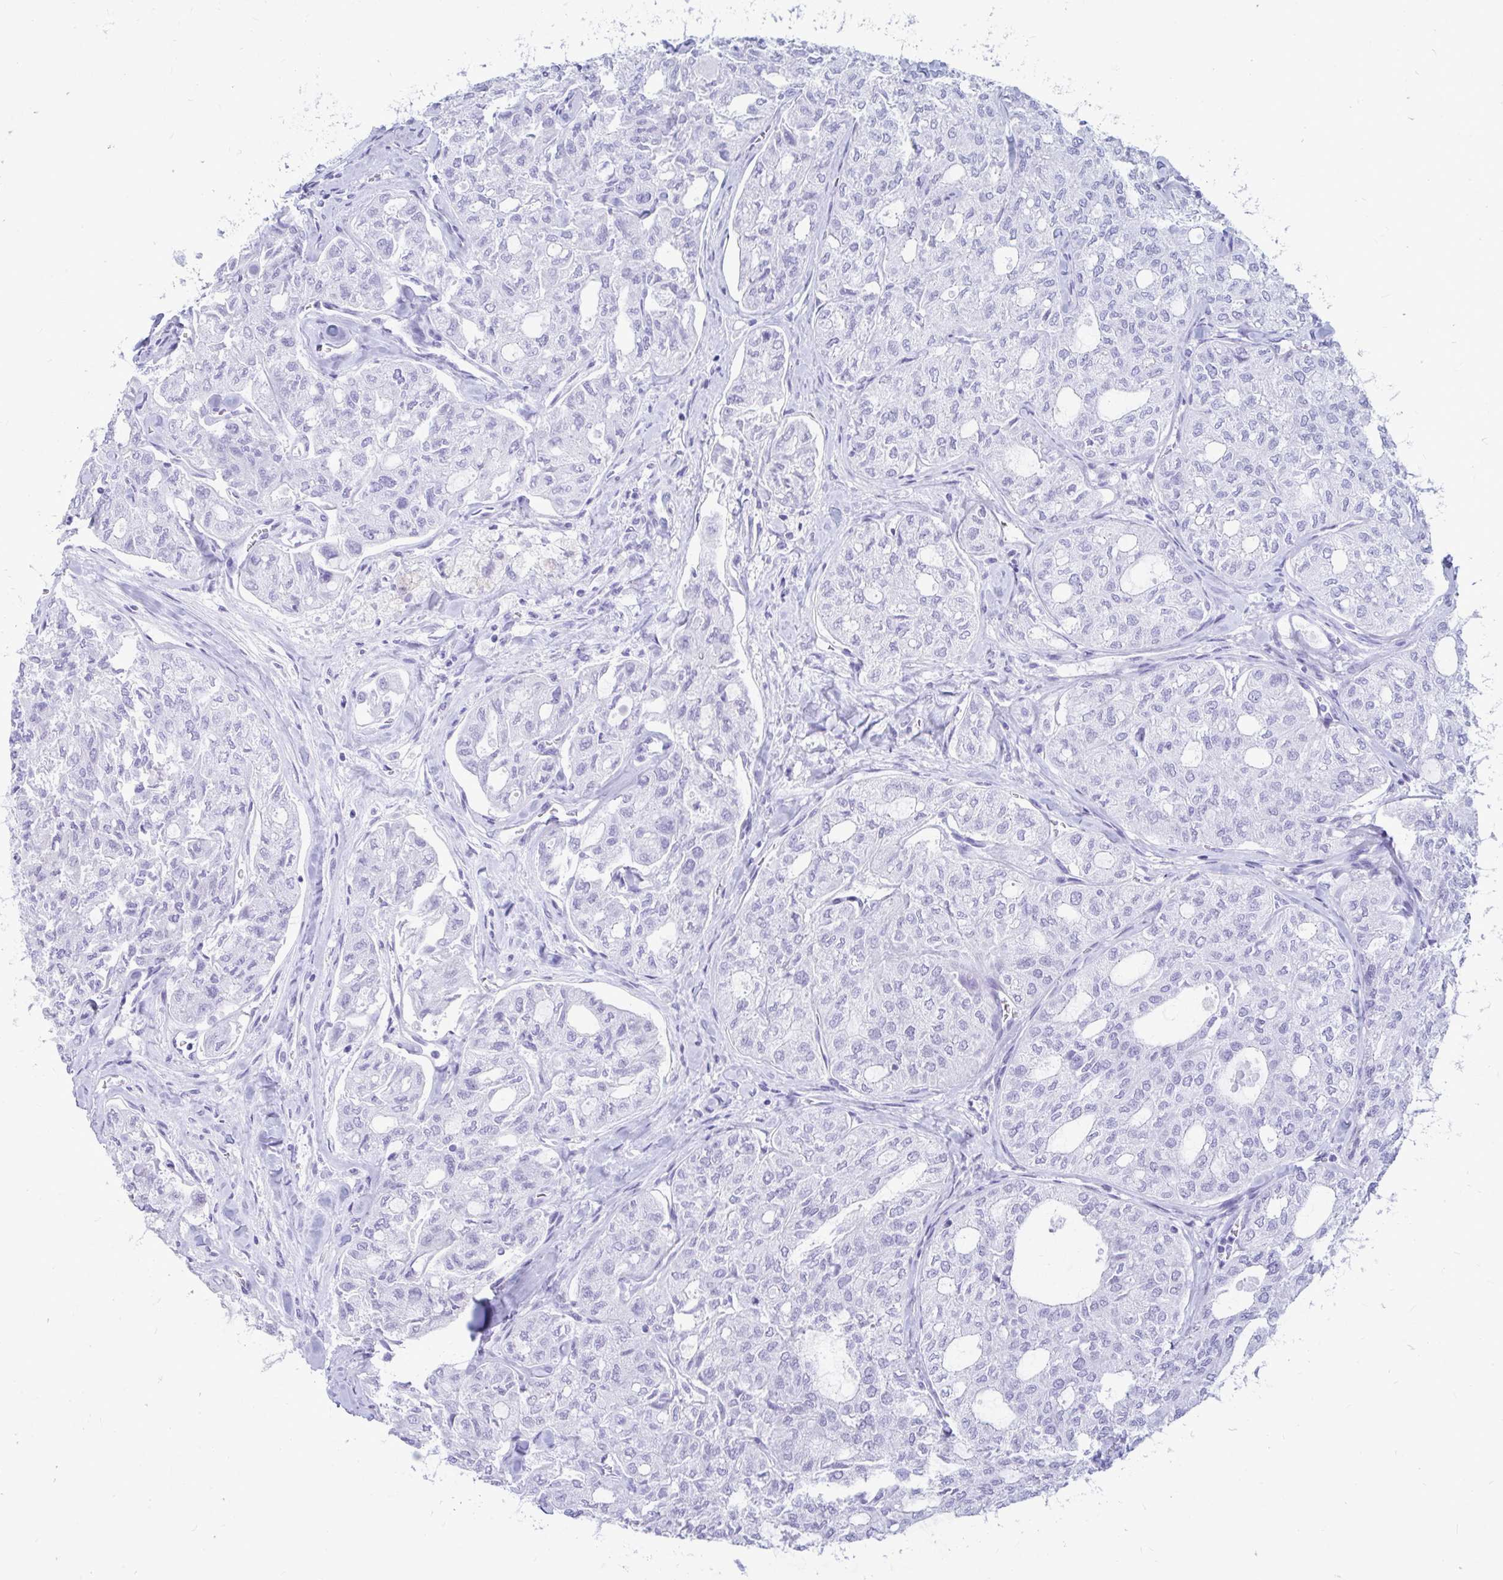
{"staining": {"intensity": "negative", "quantity": "none", "location": "none"}, "tissue": "thyroid cancer", "cell_type": "Tumor cells", "image_type": "cancer", "snomed": [{"axis": "morphology", "description": "Follicular adenoma carcinoma, NOS"}, {"axis": "topography", "description": "Thyroid gland"}], "caption": "This micrograph is of follicular adenoma carcinoma (thyroid) stained with immunohistochemistry to label a protein in brown with the nuclei are counter-stained blue. There is no staining in tumor cells.", "gene": "OR10R2", "patient": {"sex": "male", "age": 75}}